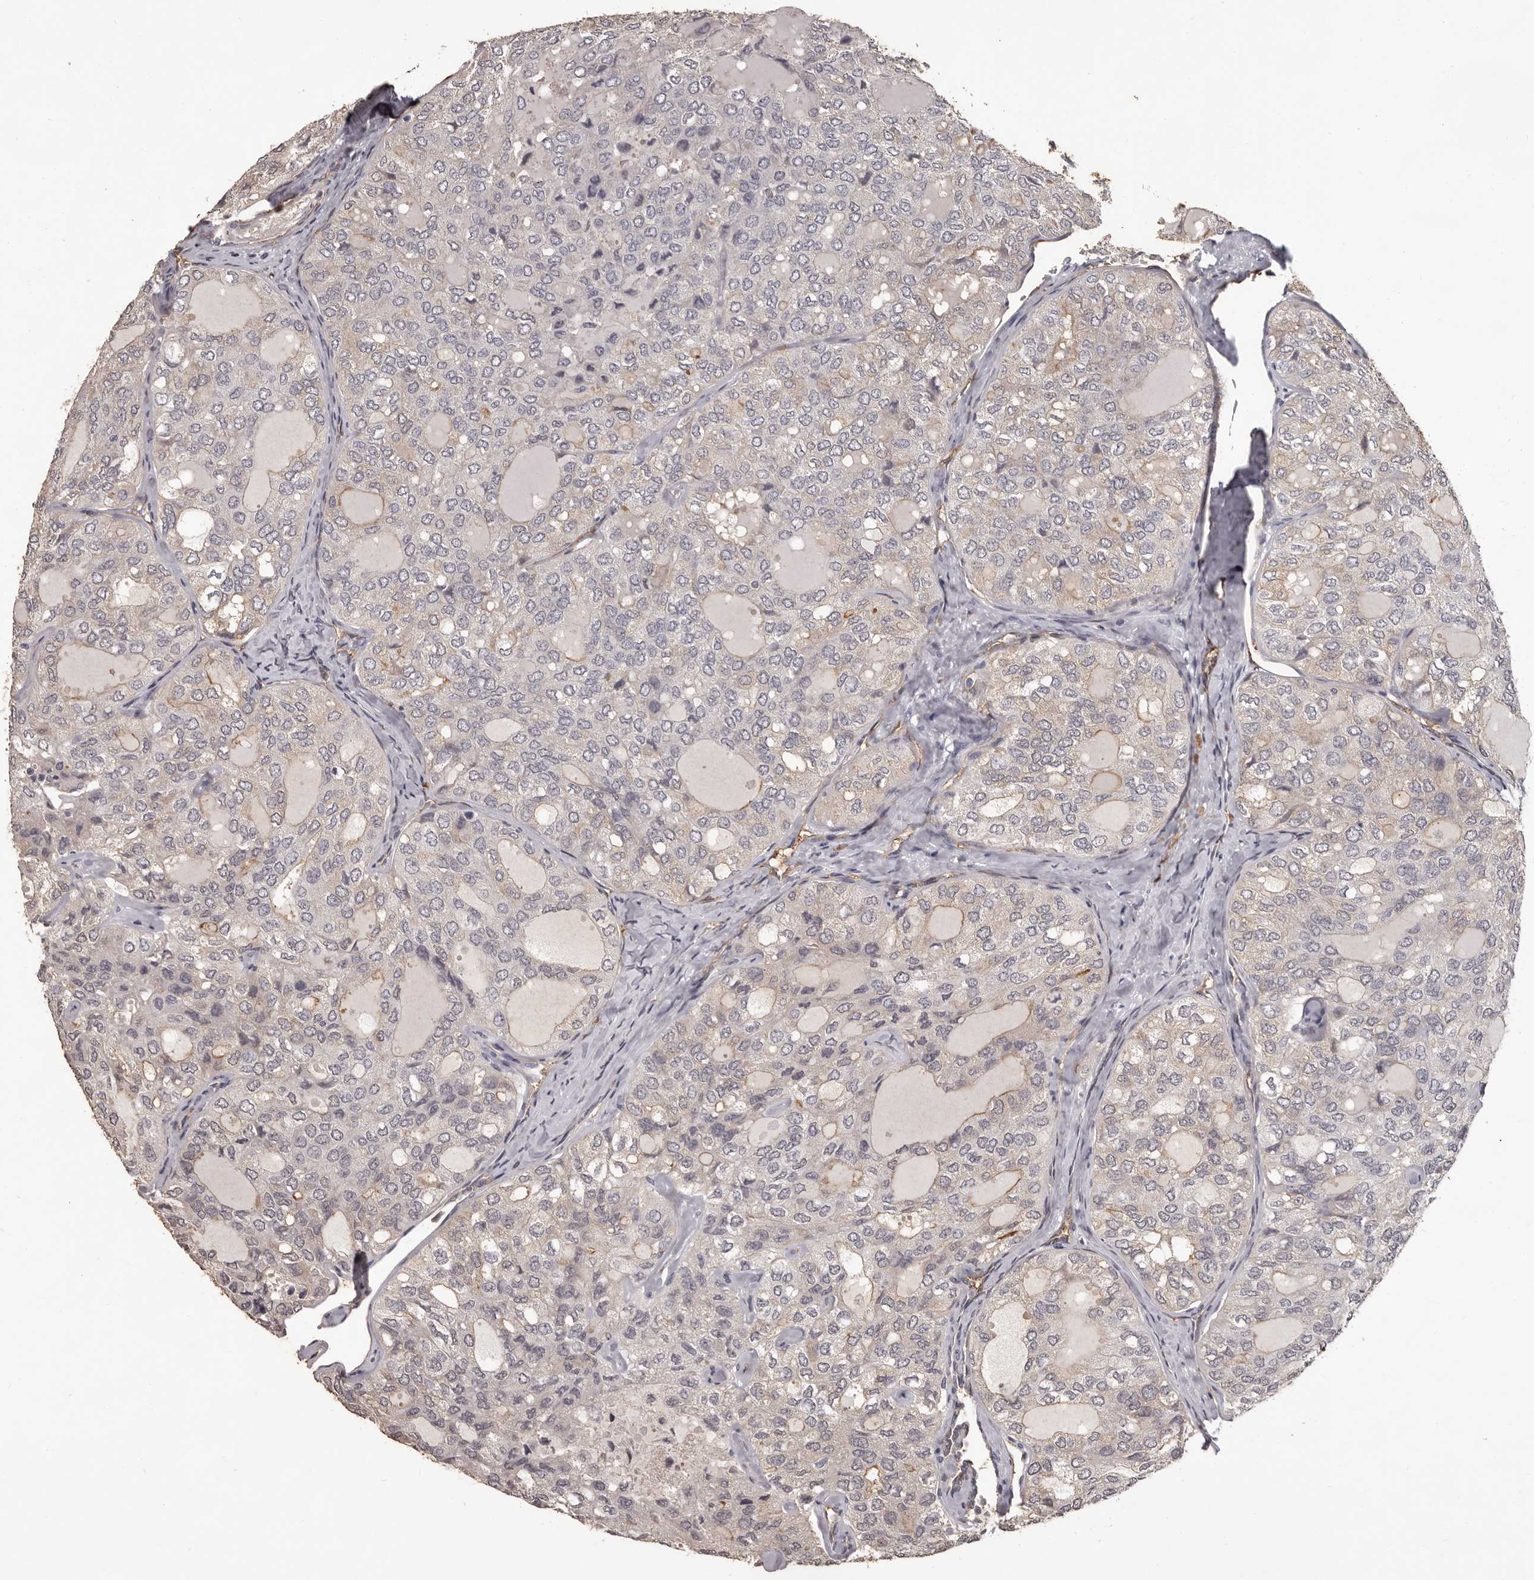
{"staining": {"intensity": "weak", "quantity": "<25%", "location": "cytoplasmic/membranous"}, "tissue": "thyroid cancer", "cell_type": "Tumor cells", "image_type": "cancer", "snomed": [{"axis": "morphology", "description": "Follicular adenoma carcinoma, NOS"}, {"axis": "topography", "description": "Thyroid gland"}], "caption": "Immunohistochemical staining of human thyroid cancer (follicular adenoma carcinoma) reveals no significant staining in tumor cells.", "gene": "GPR78", "patient": {"sex": "male", "age": 75}}